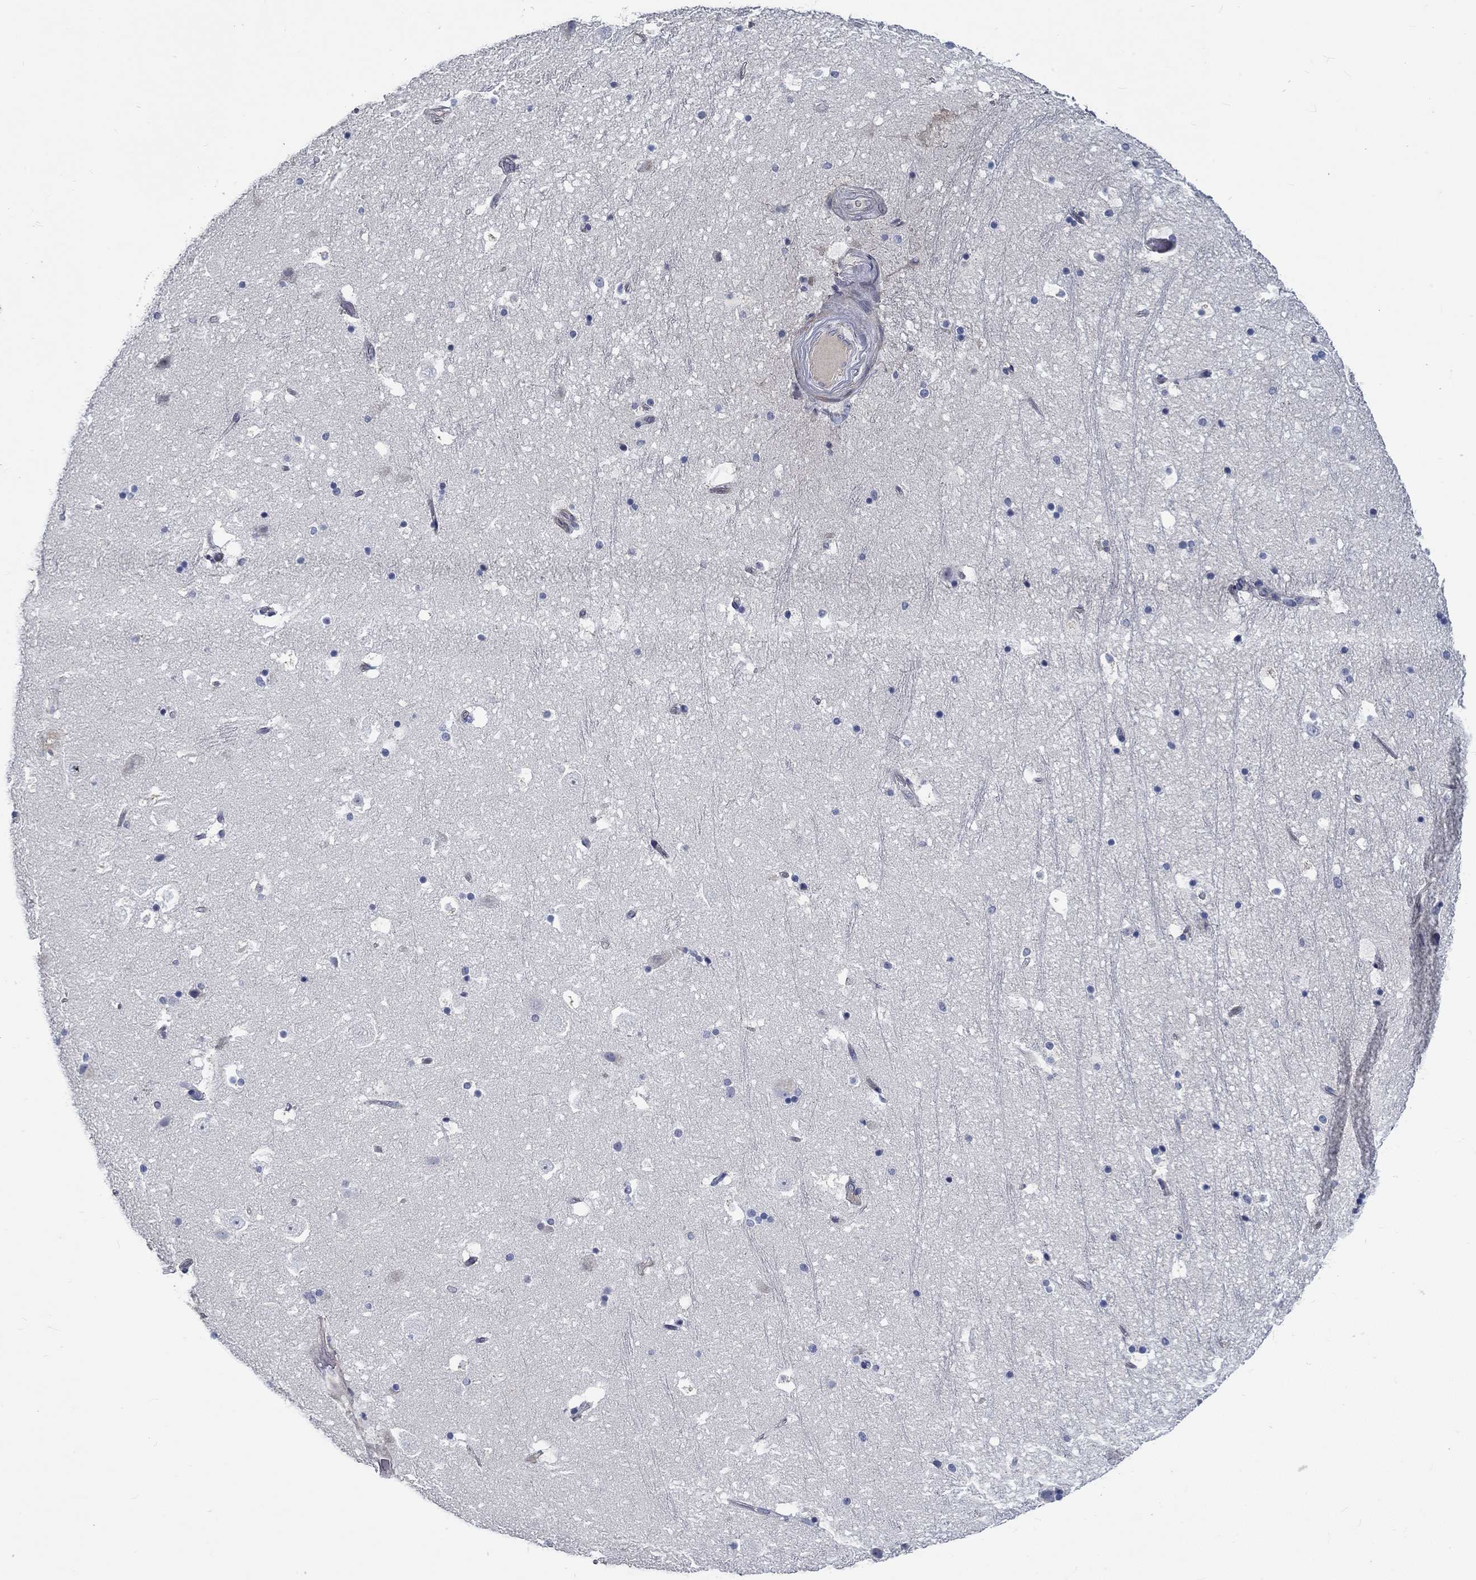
{"staining": {"intensity": "negative", "quantity": "none", "location": "none"}, "tissue": "hippocampus", "cell_type": "Glial cells", "image_type": "normal", "snomed": [{"axis": "morphology", "description": "Normal tissue, NOS"}, {"axis": "topography", "description": "Hippocampus"}], "caption": "This histopathology image is of unremarkable hippocampus stained with immunohistochemistry (IHC) to label a protein in brown with the nuclei are counter-stained blue. There is no staining in glial cells.", "gene": "MYBPC1", "patient": {"sex": "male", "age": 51}}